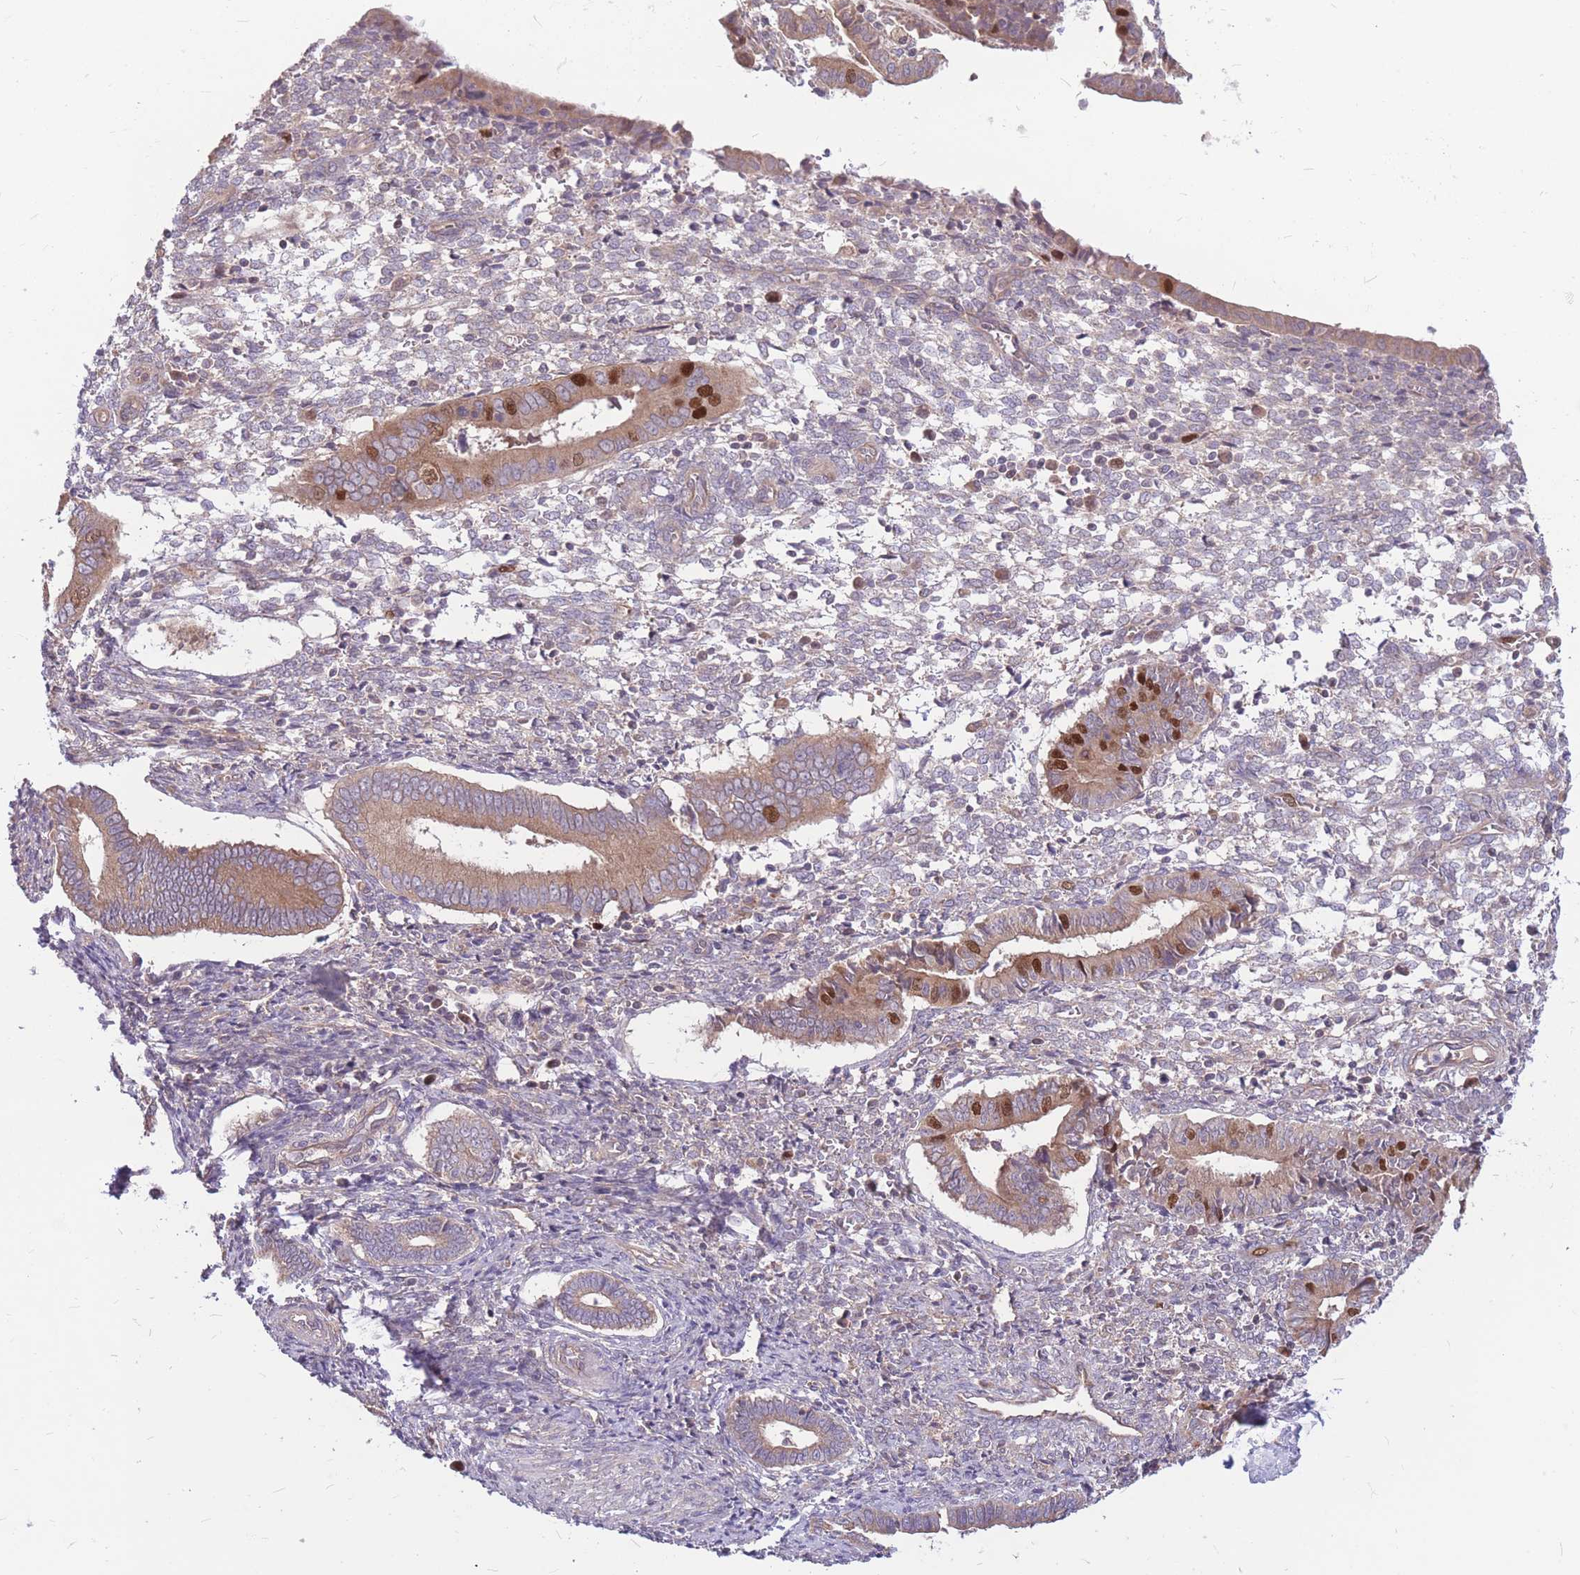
{"staining": {"intensity": "weak", "quantity": "<25%", "location": "cytoplasmic/membranous"}, "tissue": "endometrium", "cell_type": "Cells in endometrial stroma", "image_type": "normal", "snomed": [{"axis": "morphology", "description": "Normal tissue, NOS"}, {"axis": "topography", "description": "Other"}, {"axis": "topography", "description": "Endometrium"}], "caption": "Immunohistochemistry (IHC) image of normal endometrium: human endometrium stained with DAB demonstrates no significant protein expression in cells in endometrial stroma.", "gene": "GMNN", "patient": {"sex": "female", "age": 44}}